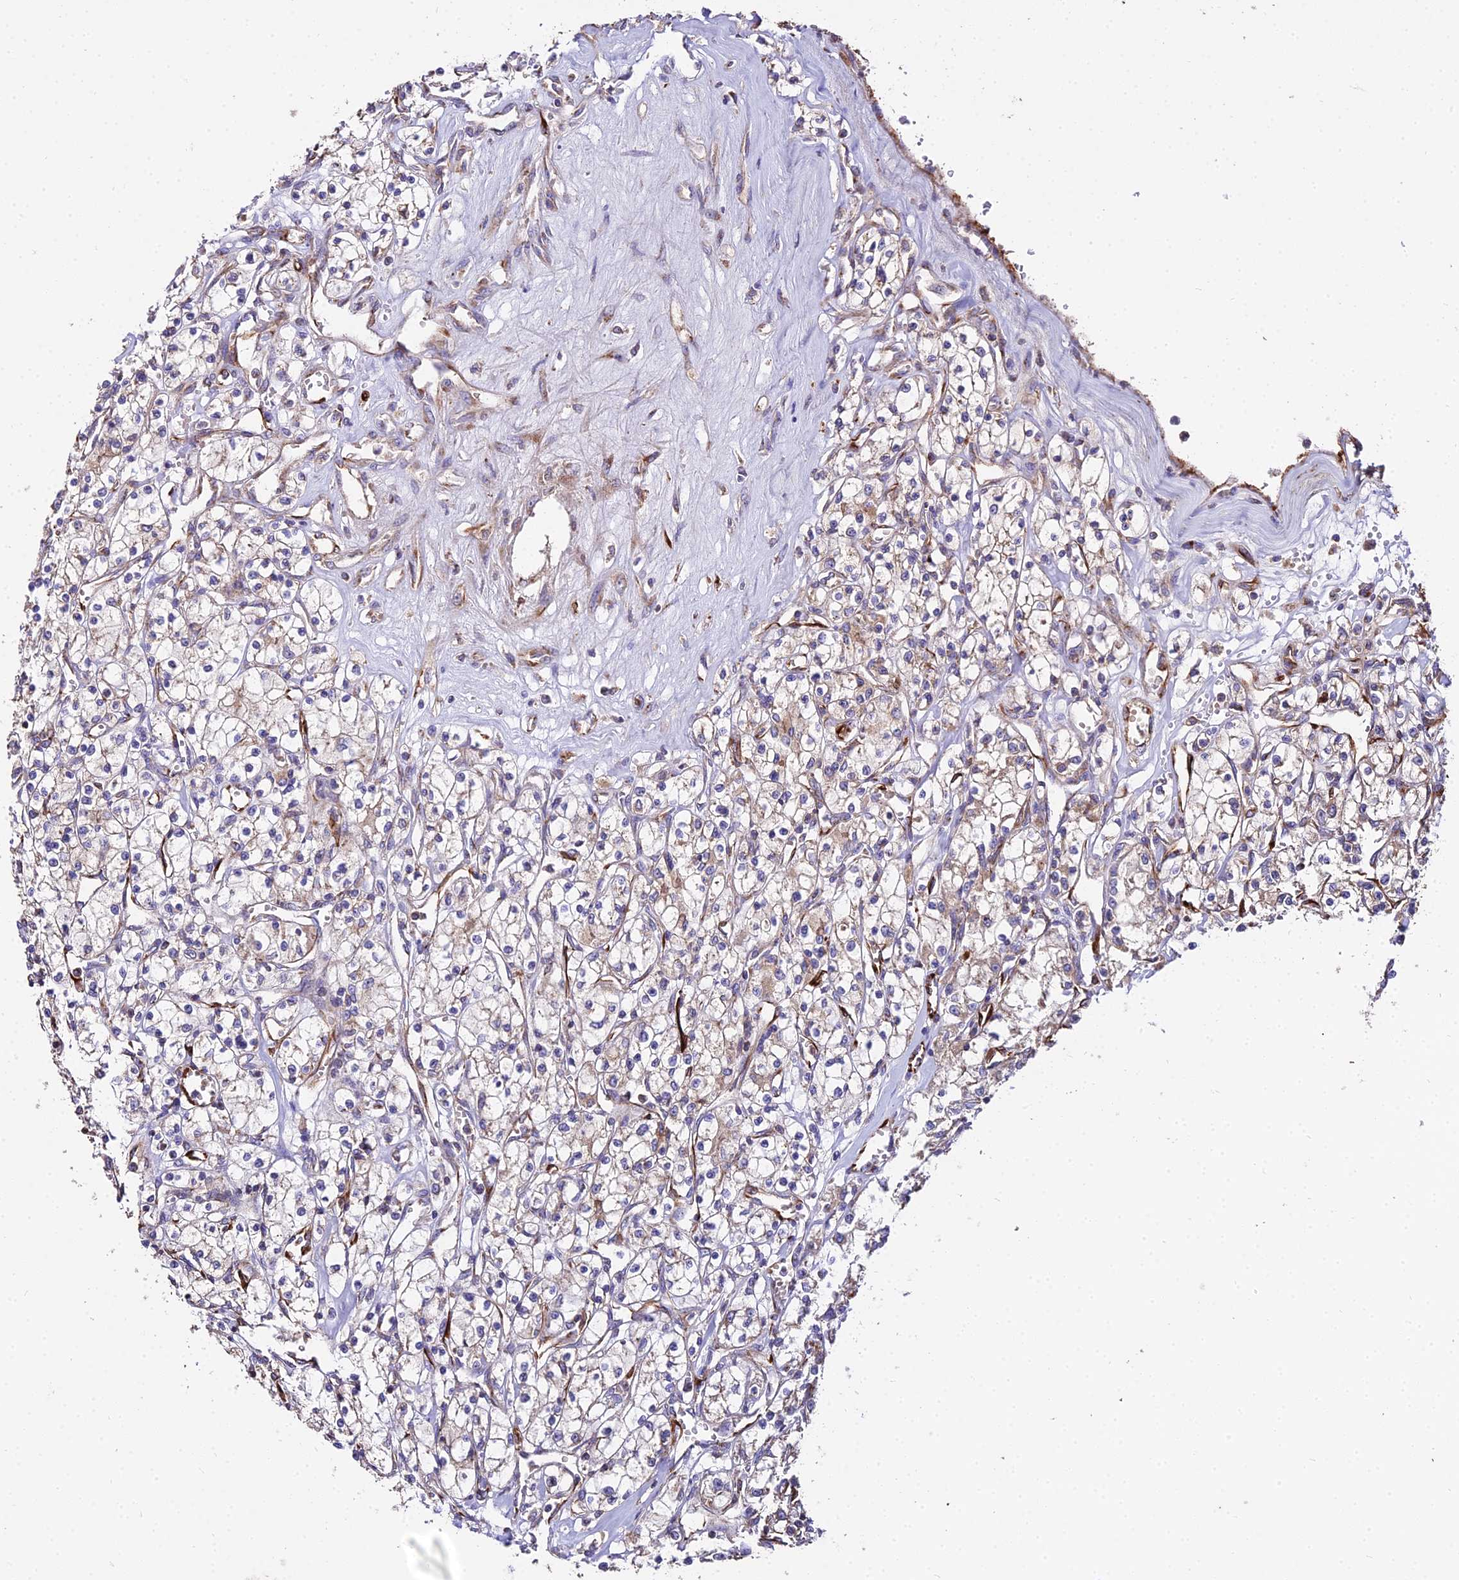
{"staining": {"intensity": "weak", "quantity": "25%-75%", "location": "cytoplasmic/membranous"}, "tissue": "renal cancer", "cell_type": "Tumor cells", "image_type": "cancer", "snomed": [{"axis": "morphology", "description": "Adenocarcinoma, NOS"}, {"axis": "topography", "description": "Kidney"}], "caption": "There is low levels of weak cytoplasmic/membranous staining in tumor cells of renal adenocarcinoma, as demonstrated by immunohistochemical staining (brown color).", "gene": "PEX19", "patient": {"sex": "female", "age": 59}}